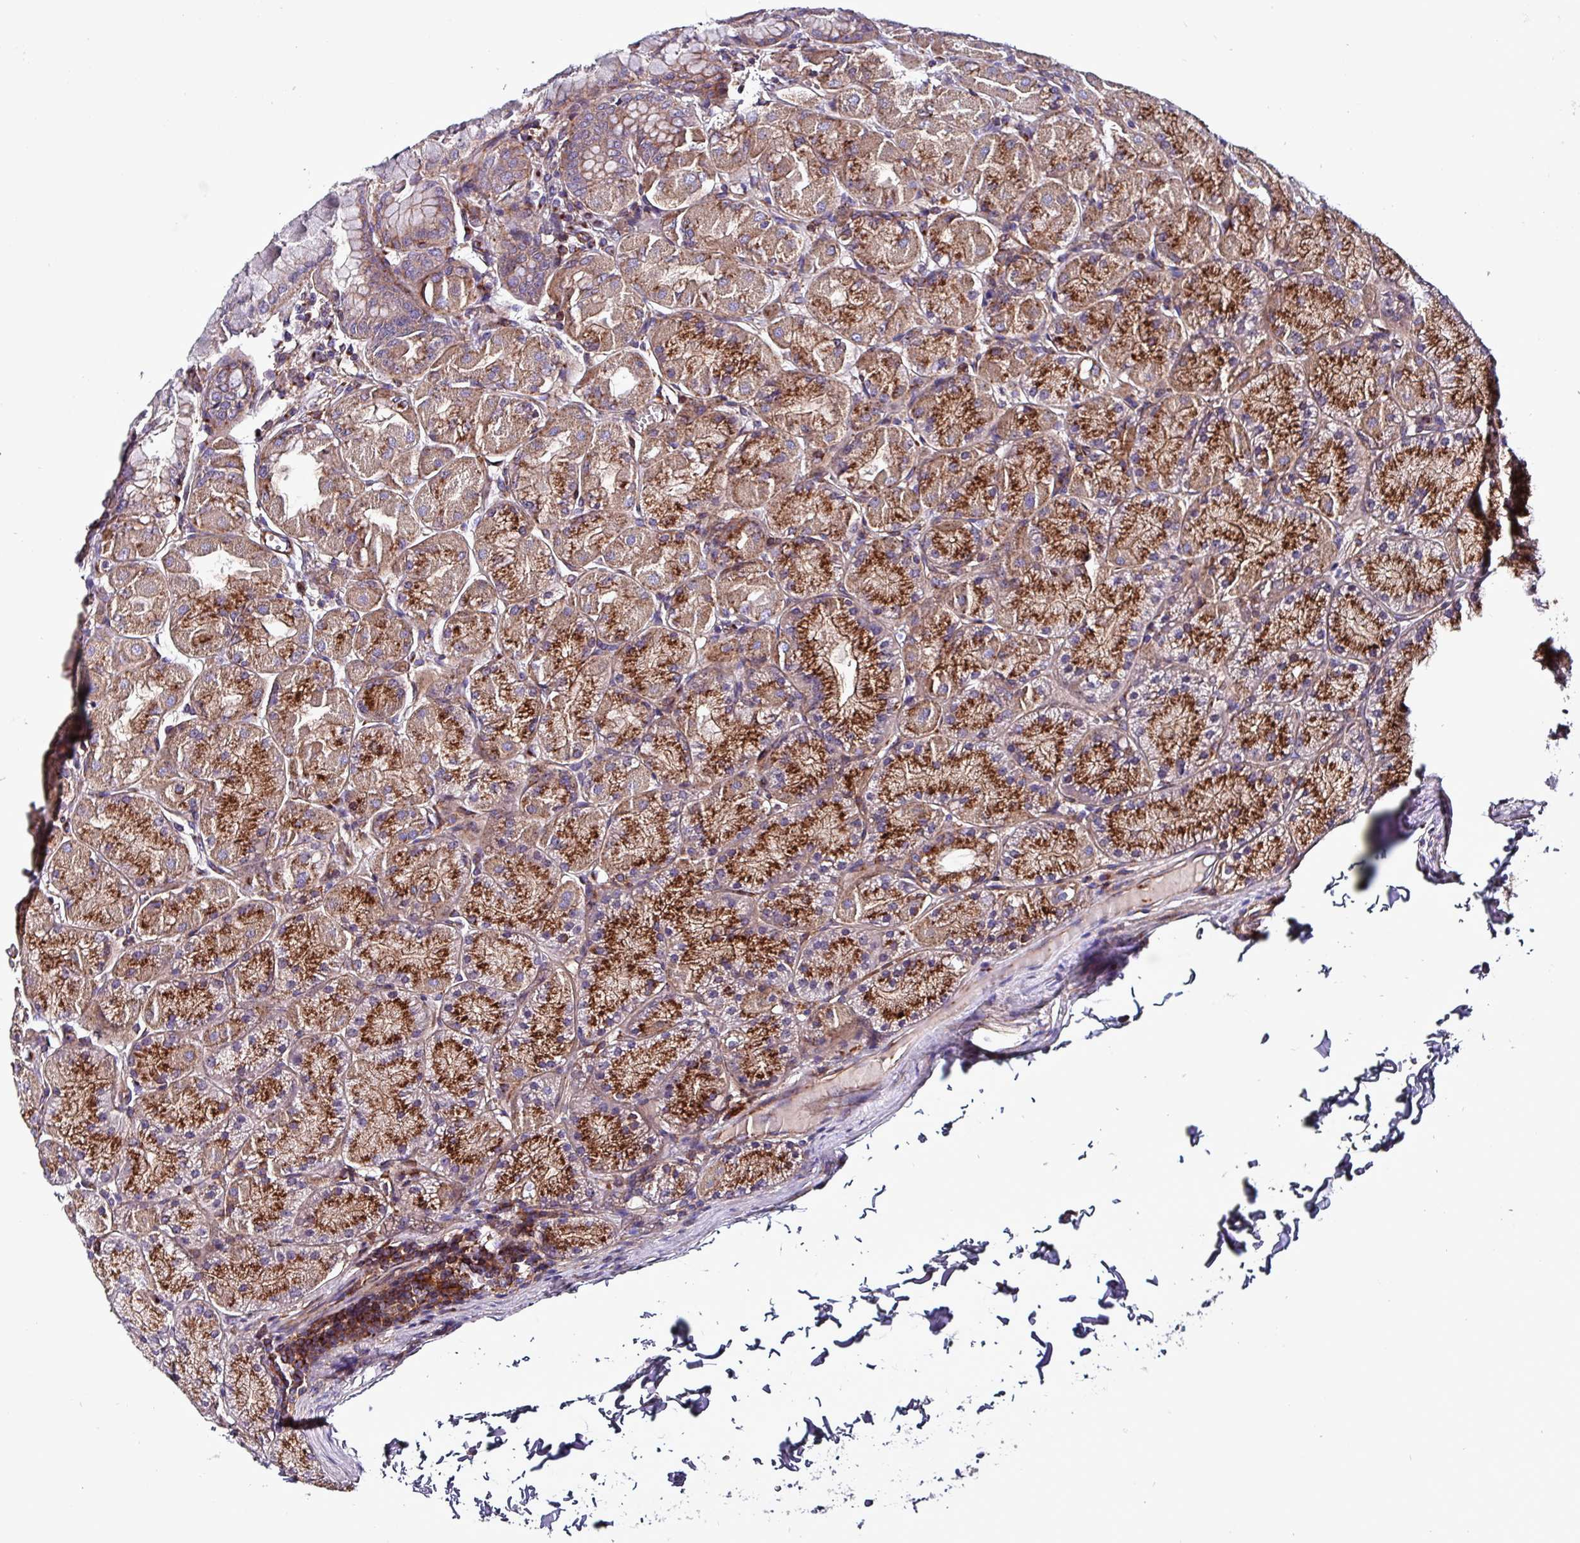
{"staining": {"intensity": "moderate", "quantity": ">75%", "location": "cytoplasmic/membranous"}, "tissue": "stomach", "cell_type": "Glandular cells", "image_type": "normal", "snomed": [{"axis": "morphology", "description": "Normal tissue, NOS"}, {"axis": "topography", "description": "Stomach, upper"}], "caption": "Immunohistochemical staining of normal human stomach demonstrates moderate cytoplasmic/membranous protein positivity in approximately >75% of glandular cells.", "gene": "VAMP4", "patient": {"sex": "female", "age": 56}}